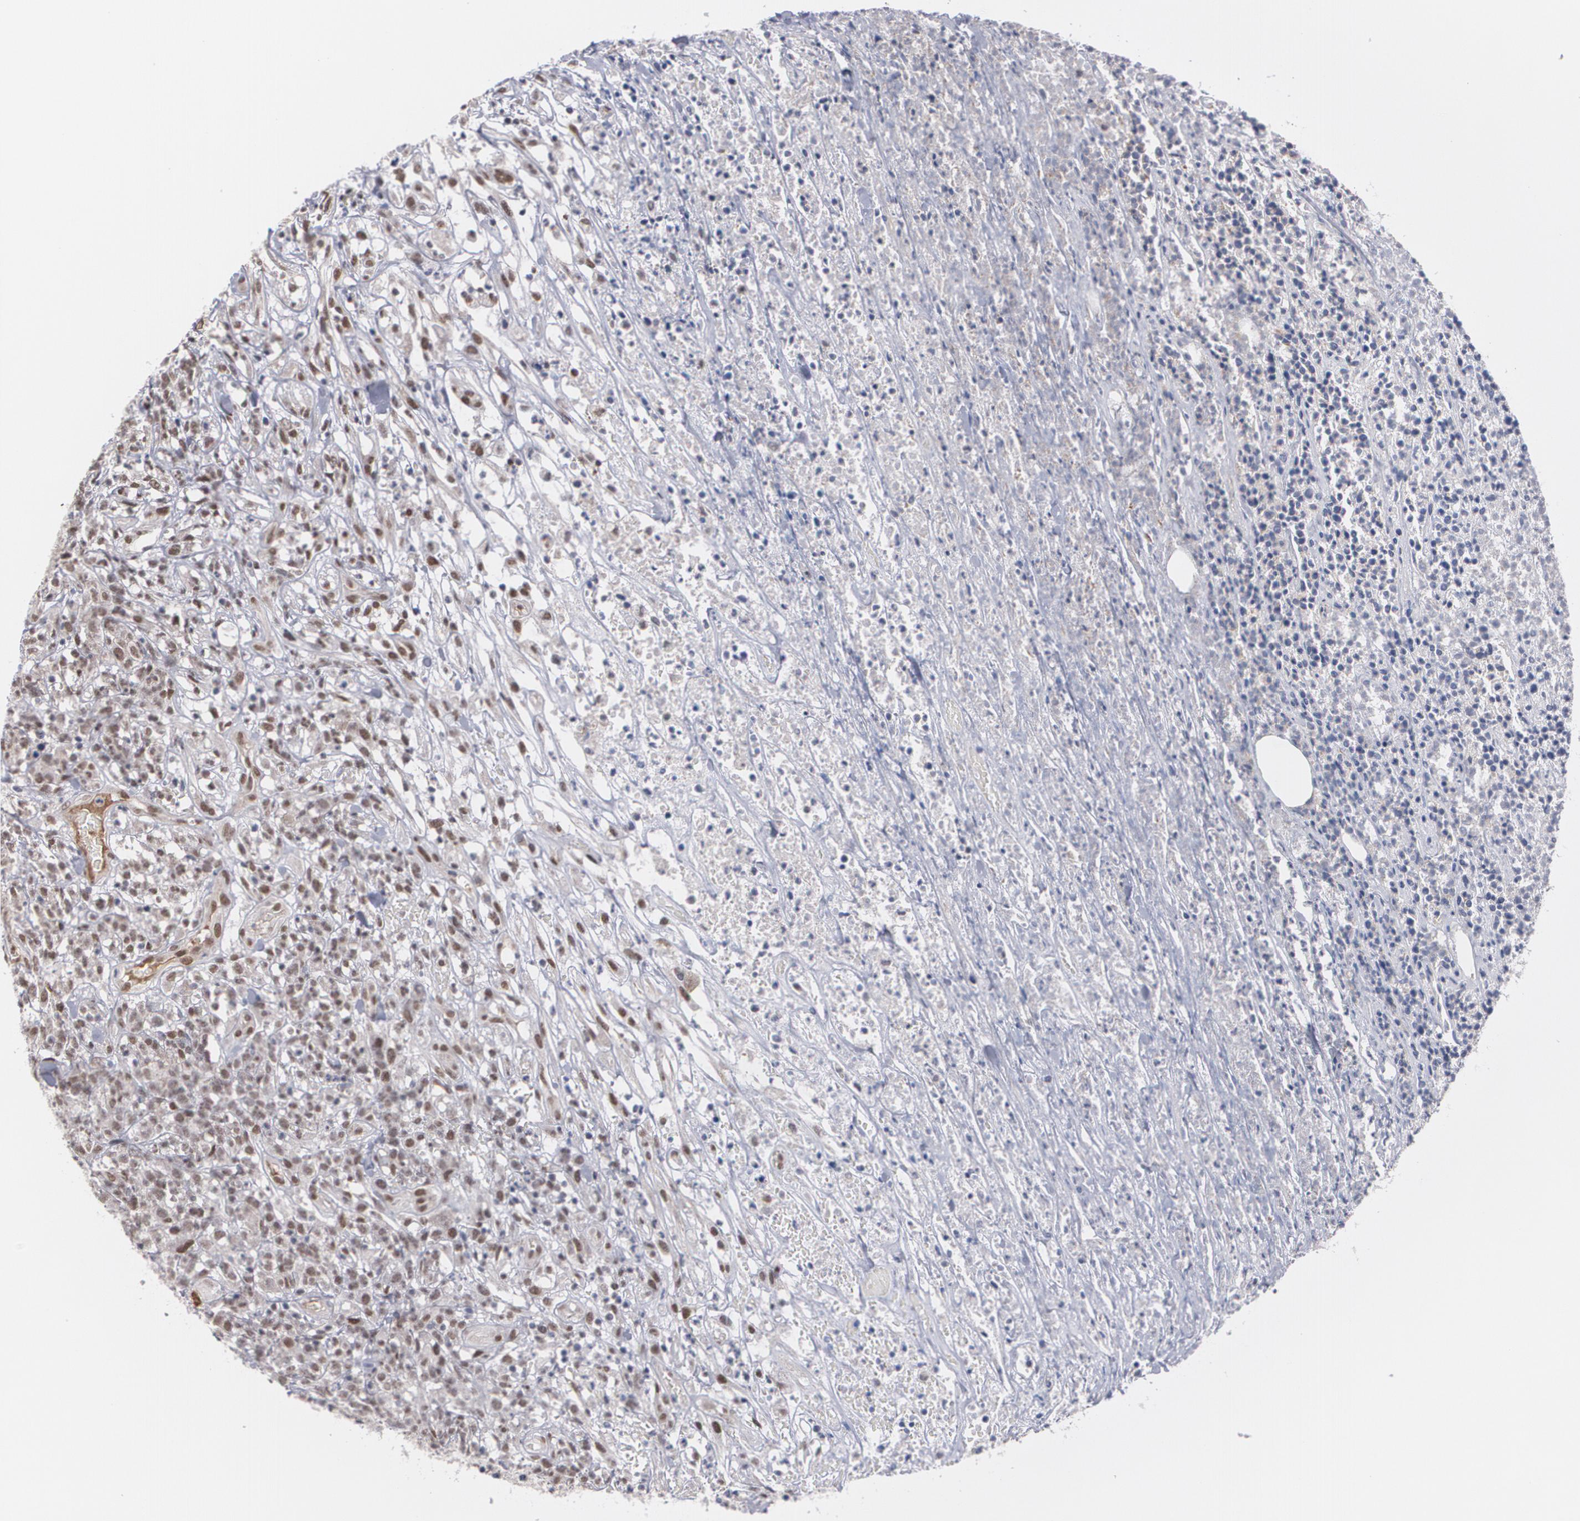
{"staining": {"intensity": "weak", "quantity": "25%-75%", "location": "nuclear"}, "tissue": "lymphoma", "cell_type": "Tumor cells", "image_type": "cancer", "snomed": [{"axis": "morphology", "description": "Malignant lymphoma, non-Hodgkin's type, High grade"}, {"axis": "topography", "description": "Lymph node"}], "caption": "Protein expression analysis of human lymphoma reveals weak nuclear positivity in about 25%-75% of tumor cells.", "gene": "ZNF234", "patient": {"sex": "female", "age": 73}}